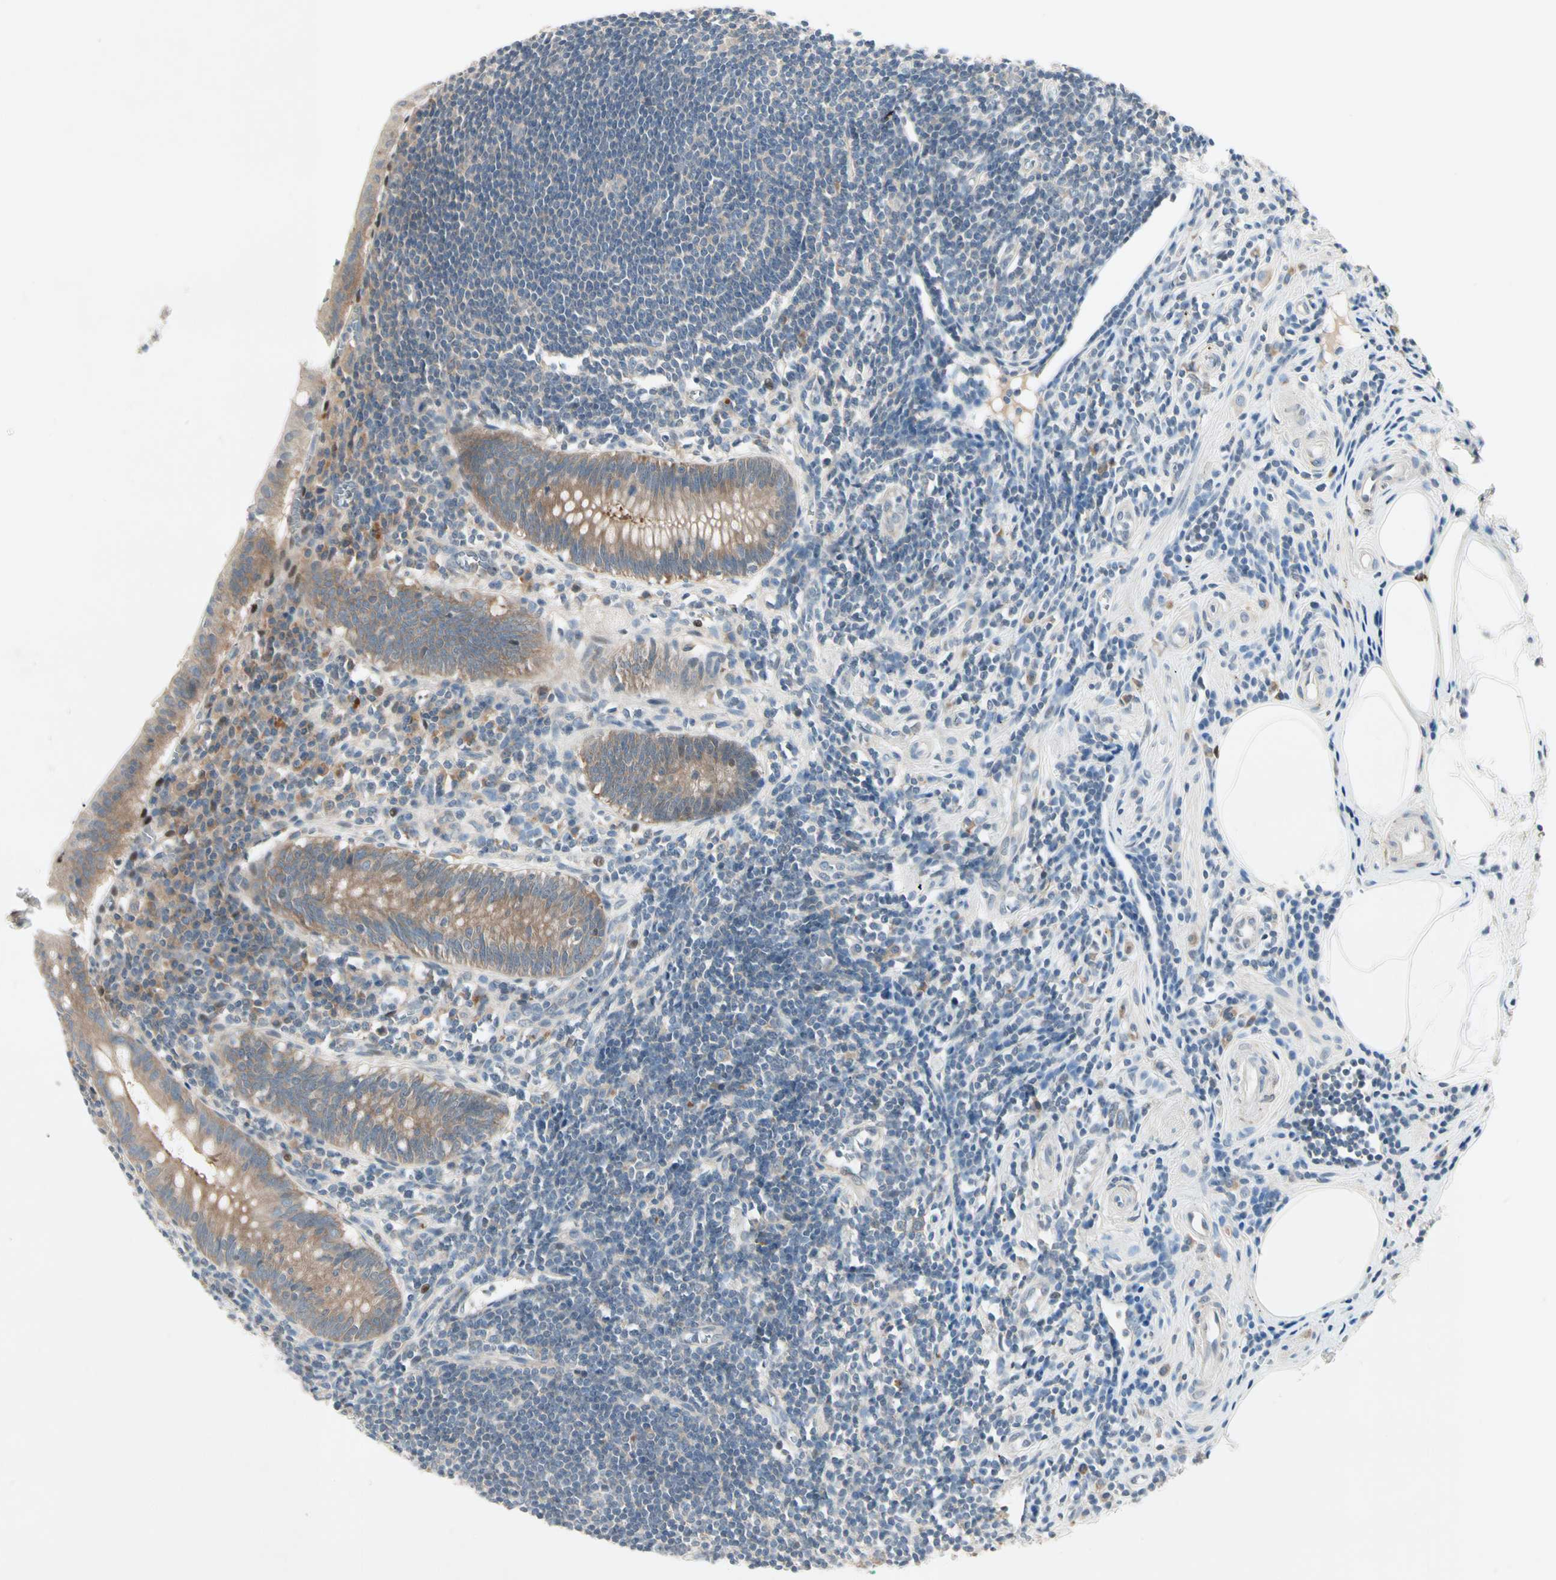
{"staining": {"intensity": "weak", "quantity": ">75%", "location": "cytoplasmic/membranous"}, "tissue": "appendix", "cell_type": "Glandular cells", "image_type": "normal", "snomed": [{"axis": "morphology", "description": "Normal tissue, NOS"}, {"axis": "topography", "description": "Appendix"}], "caption": "Immunohistochemical staining of benign human appendix reveals low levels of weak cytoplasmic/membranous positivity in about >75% of glandular cells.", "gene": "IL1R1", "patient": {"sex": "female", "age": 50}}